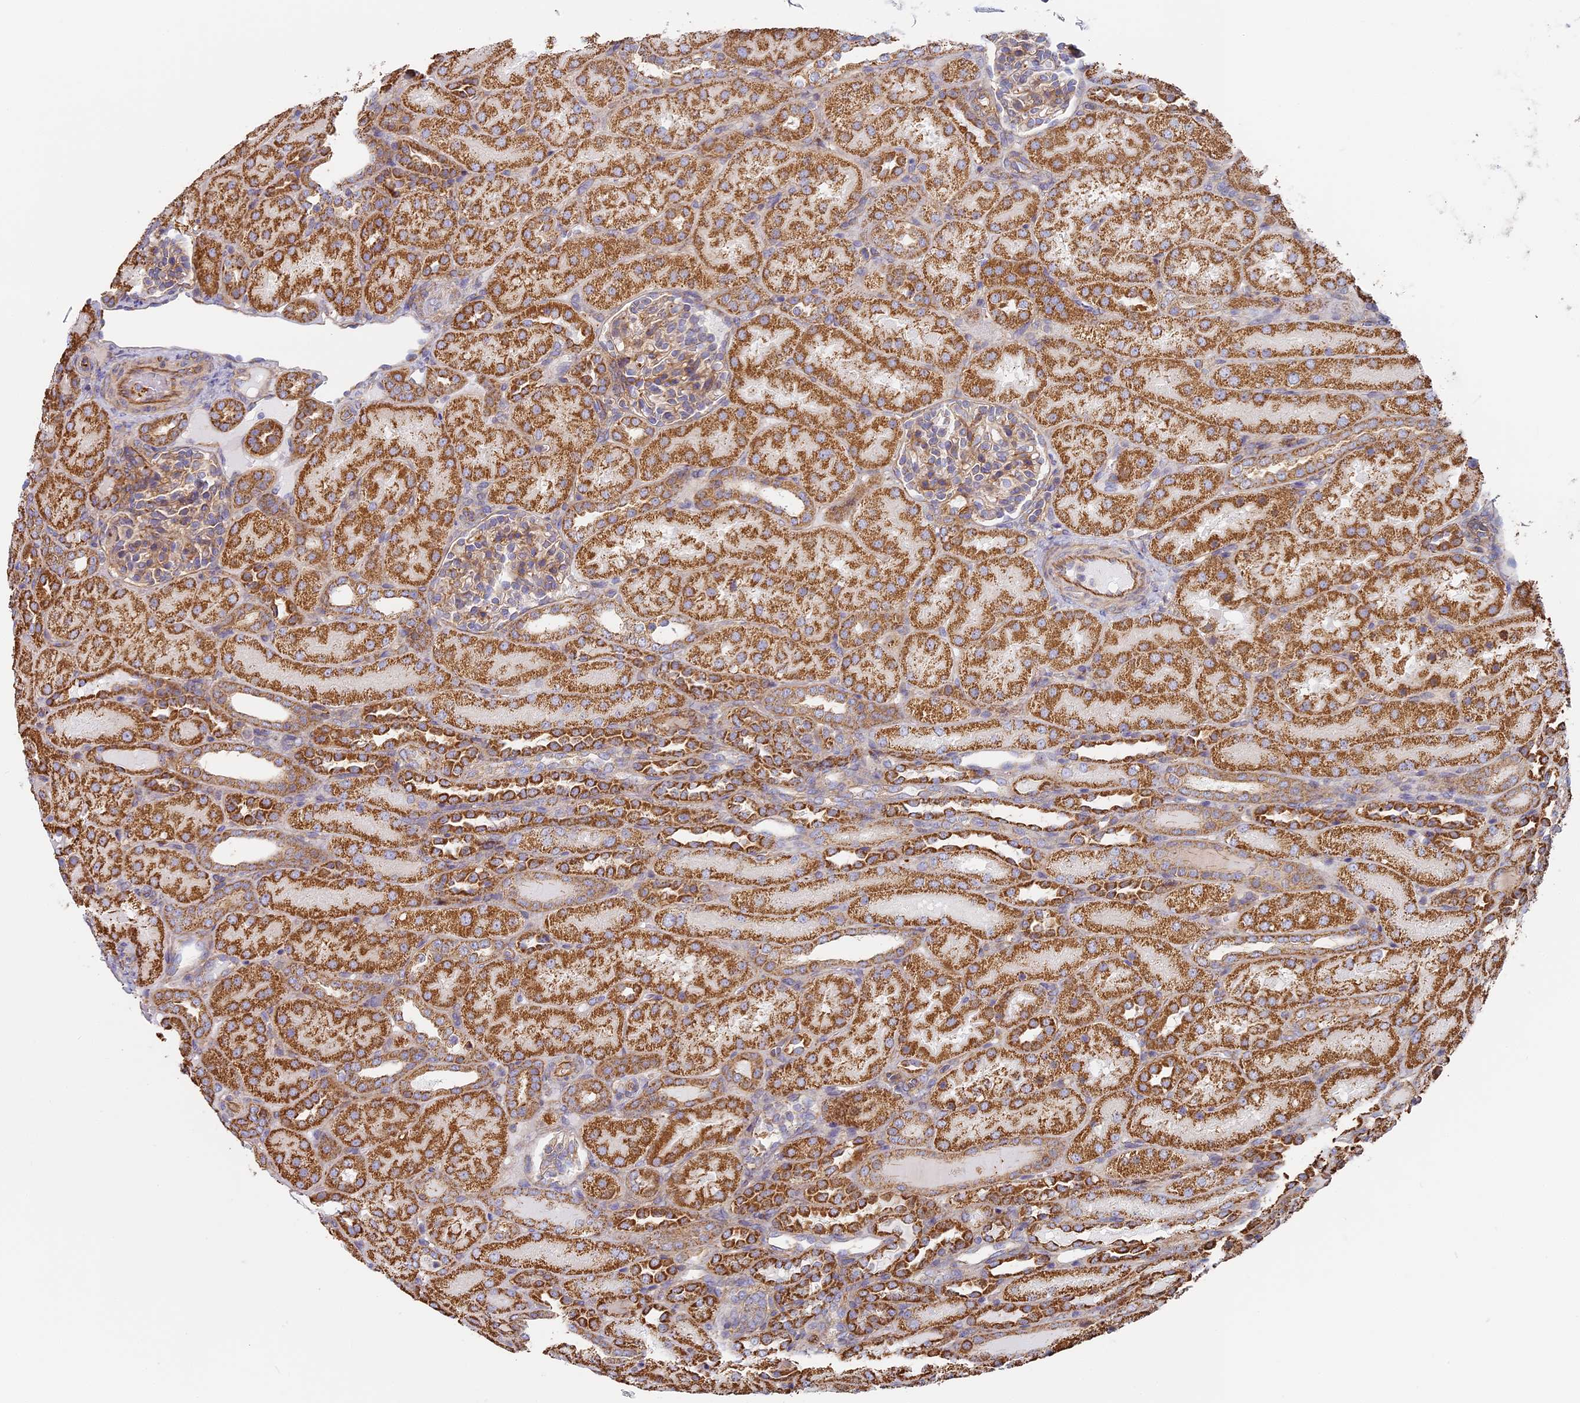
{"staining": {"intensity": "moderate", "quantity": "25%-75%", "location": "cytoplasmic/membranous"}, "tissue": "kidney", "cell_type": "Cells in glomeruli", "image_type": "normal", "snomed": [{"axis": "morphology", "description": "Normal tissue, NOS"}, {"axis": "topography", "description": "Kidney"}], "caption": "High-power microscopy captured an immunohistochemistry histopathology image of normal kidney, revealing moderate cytoplasmic/membranous positivity in approximately 25%-75% of cells in glomeruli.", "gene": "DDA1", "patient": {"sex": "male", "age": 1}}